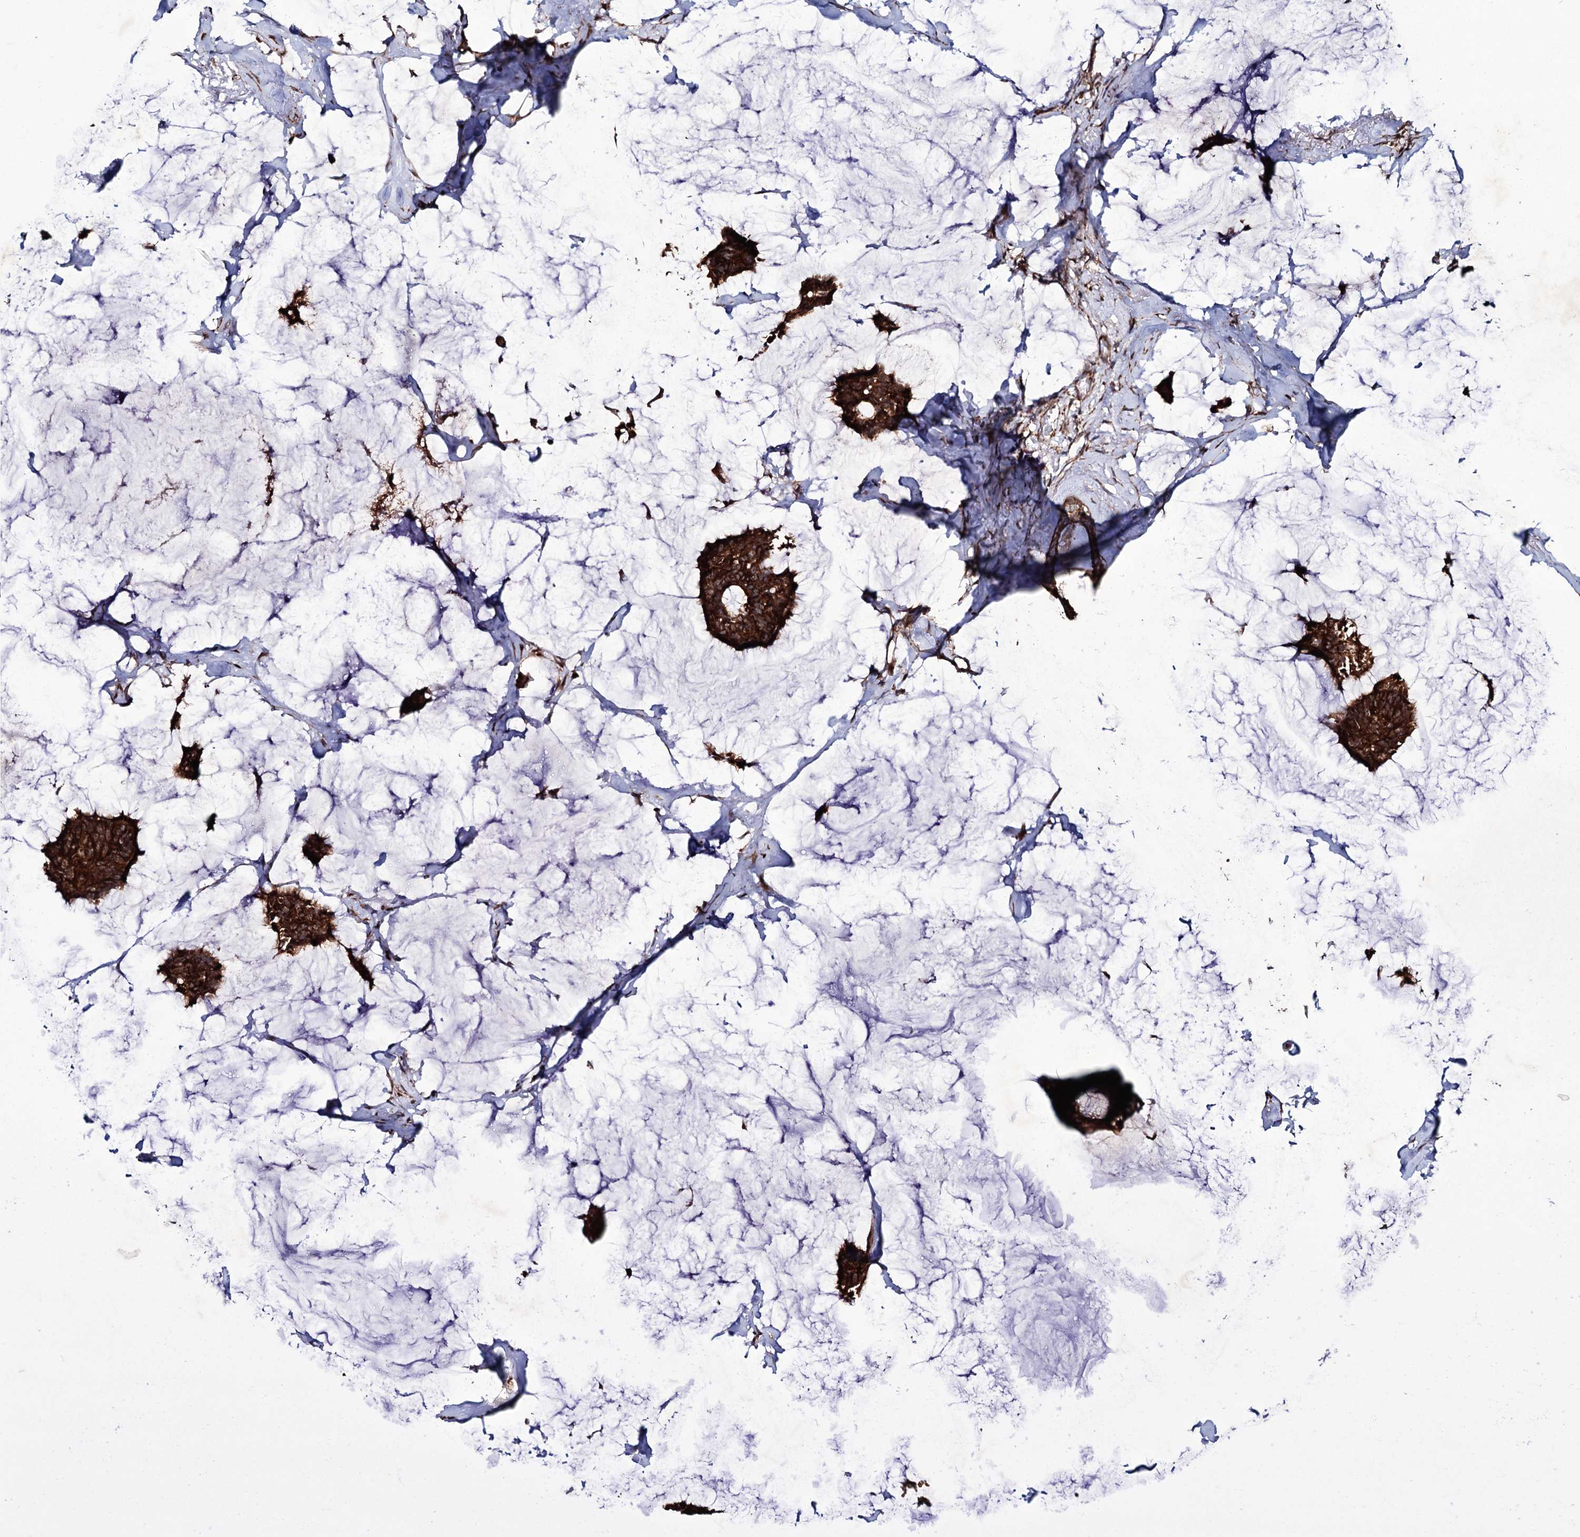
{"staining": {"intensity": "strong", "quantity": ">75%", "location": "cytoplasmic/membranous"}, "tissue": "breast cancer", "cell_type": "Tumor cells", "image_type": "cancer", "snomed": [{"axis": "morphology", "description": "Duct carcinoma"}, {"axis": "topography", "description": "Breast"}], "caption": "Intraductal carcinoma (breast) stained for a protein exhibits strong cytoplasmic/membranous positivity in tumor cells. (DAB (3,3'-diaminobenzidine) IHC with brightfield microscopy, high magnification).", "gene": "TUBGCP5", "patient": {"sex": "female", "age": 93}}